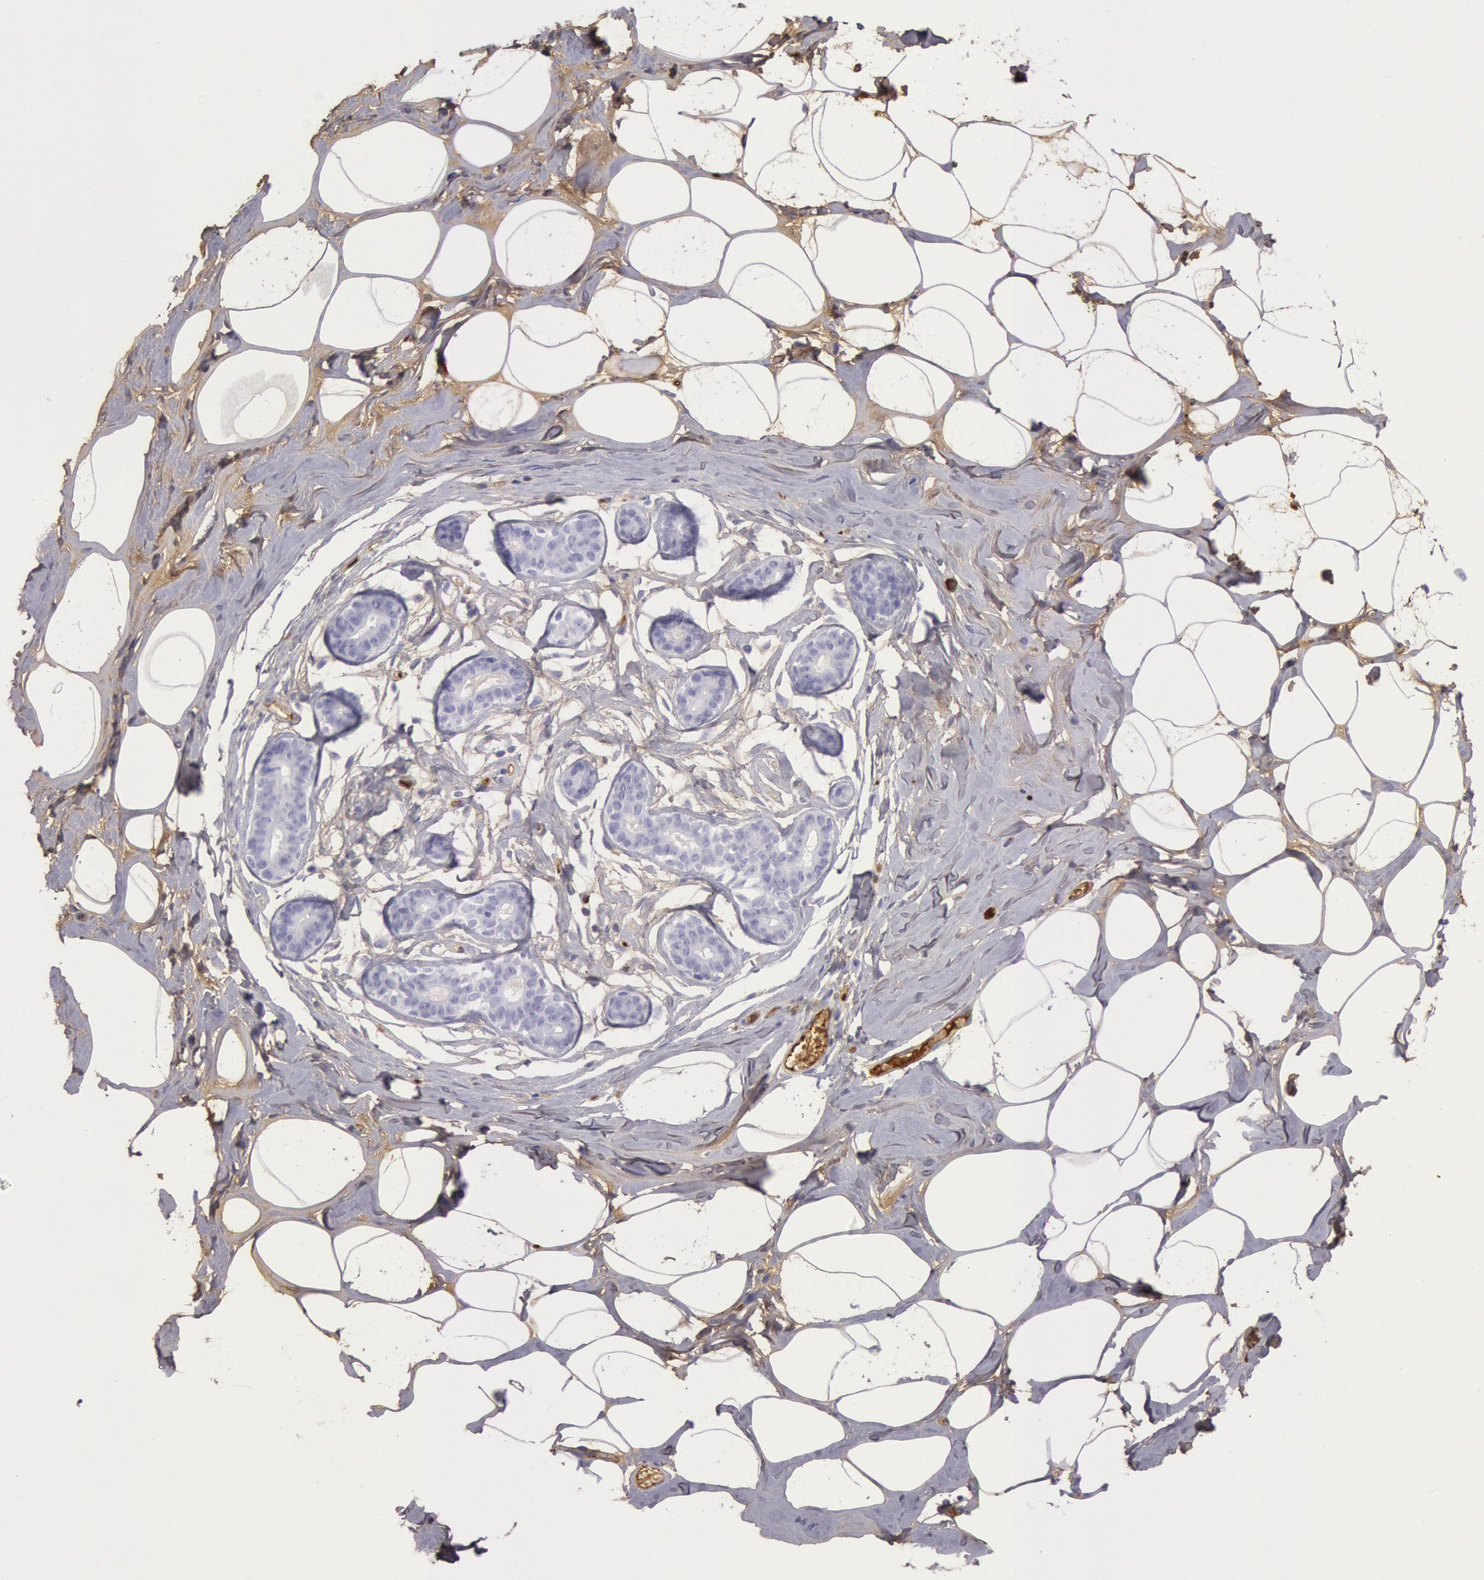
{"staining": {"intensity": "moderate", "quantity": ">75%", "location": "cytoplasmic/membranous"}, "tissue": "breast", "cell_type": "Adipocytes", "image_type": "normal", "snomed": [{"axis": "morphology", "description": "Normal tissue, NOS"}, {"axis": "morphology", "description": "Fibrosis, NOS"}, {"axis": "topography", "description": "Breast"}], "caption": "Breast stained with a brown dye displays moderate cytoplasmic/membranous positive staining in approximately >75% of adipocytes.", "gene": "IGHG1", "patient": {"sex": "female", "age": 39}}